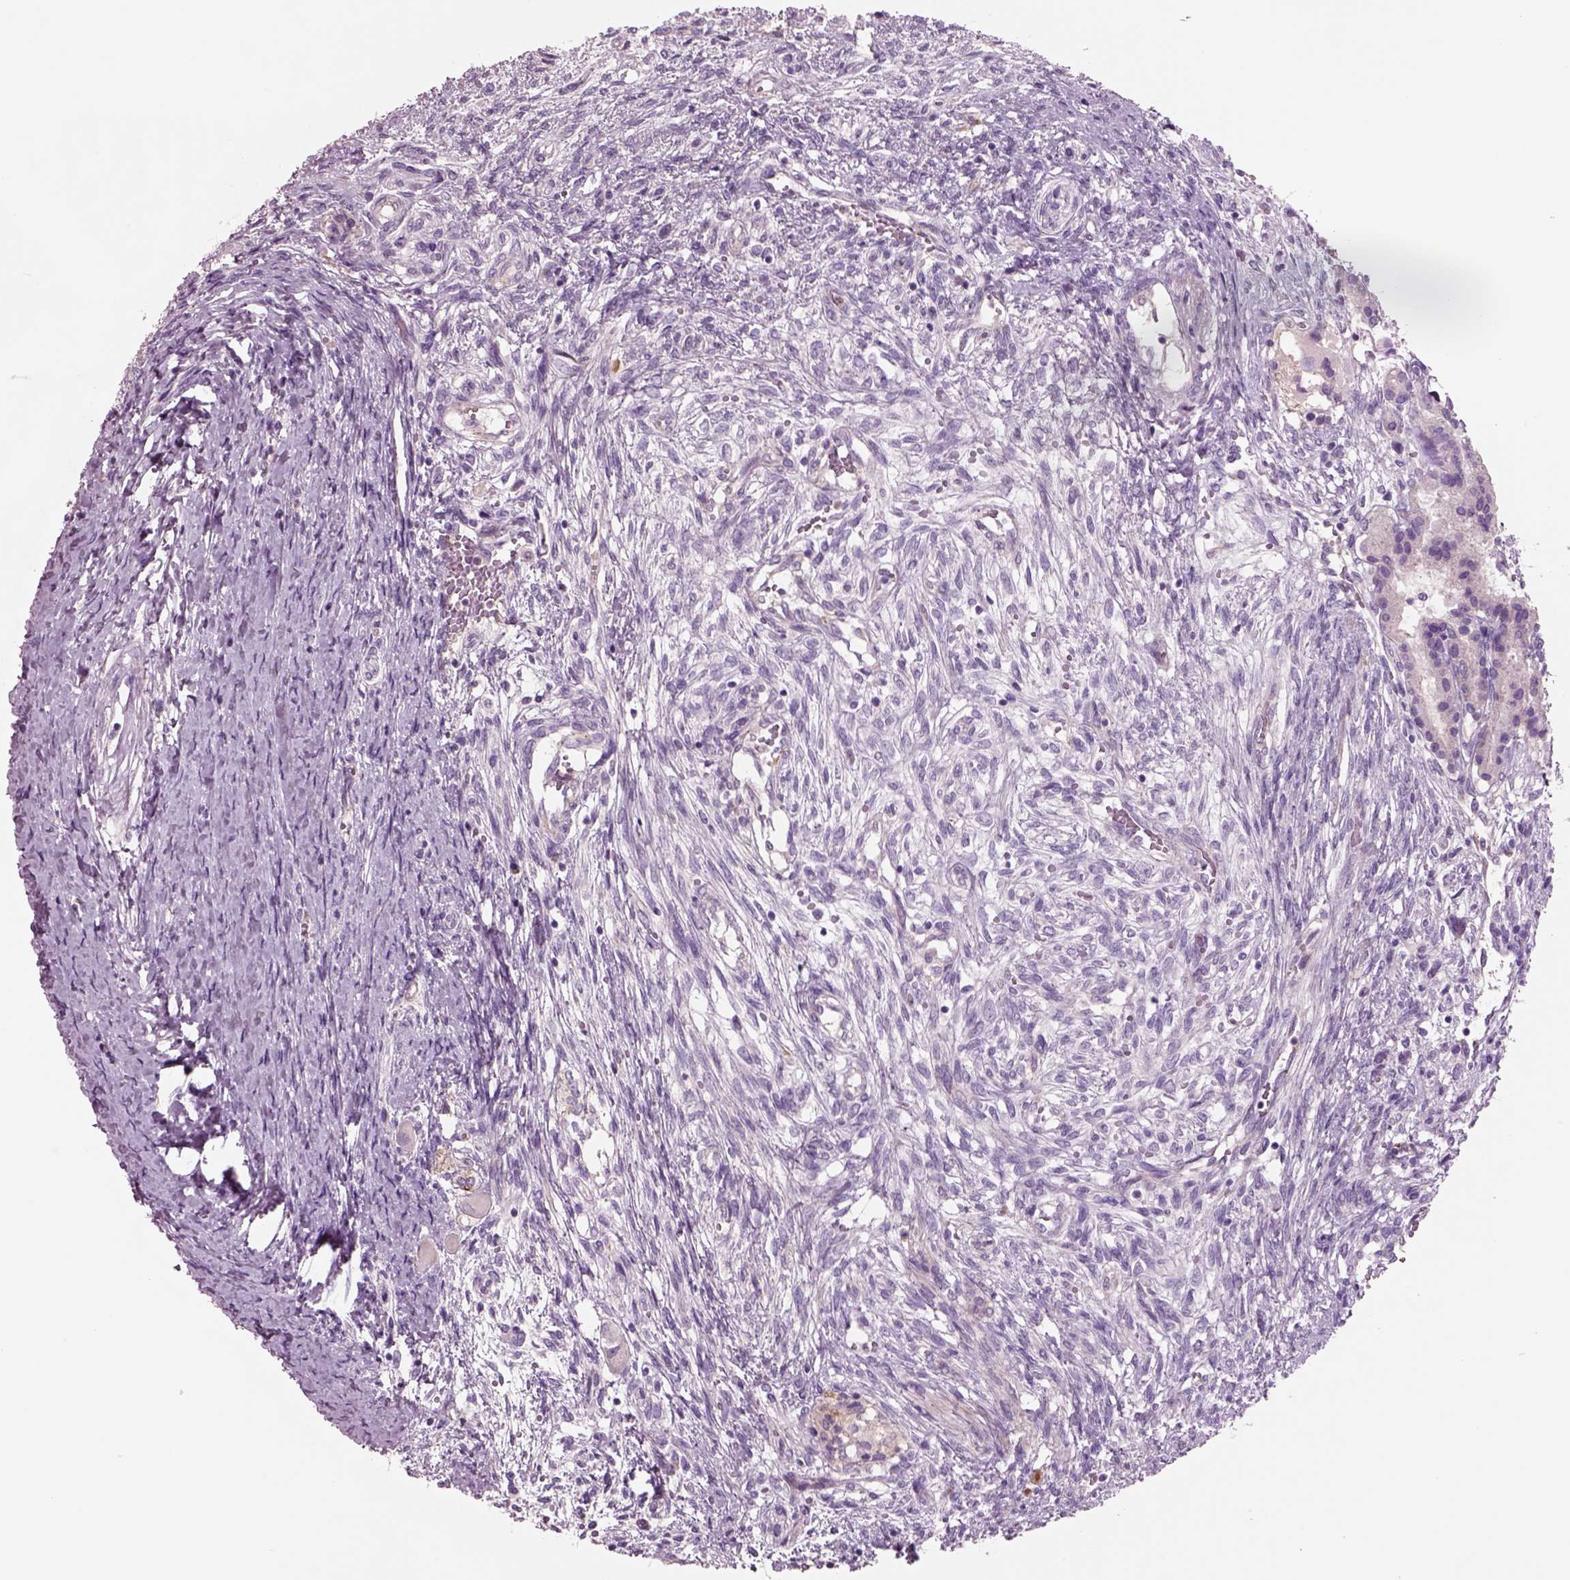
{"staining": {"intensity": "negative", "quantity": "none", "location": "none"}, "tissue": "testis cancer", "cell_type": "Tumor cells", "image_type": "cancer", "snomed": [{"axis": "morphology", "description": "Carcinoma, Embryonal, NOS"}, {"axis": "topography", "description": "Testis"}], "caption": "An immunohistochemistry (IHC) photomicrograph of testis cancer (embryonal carcinoma) is shown. There is no staining in tumor cells of testis cancer (embryonal carcinoma). (Brightfield microscopy of DAB immunohistochemistry (IHC) at high magnification).", "gene": "PLPP7", "patient": {"sex": "male", "age": 37}}